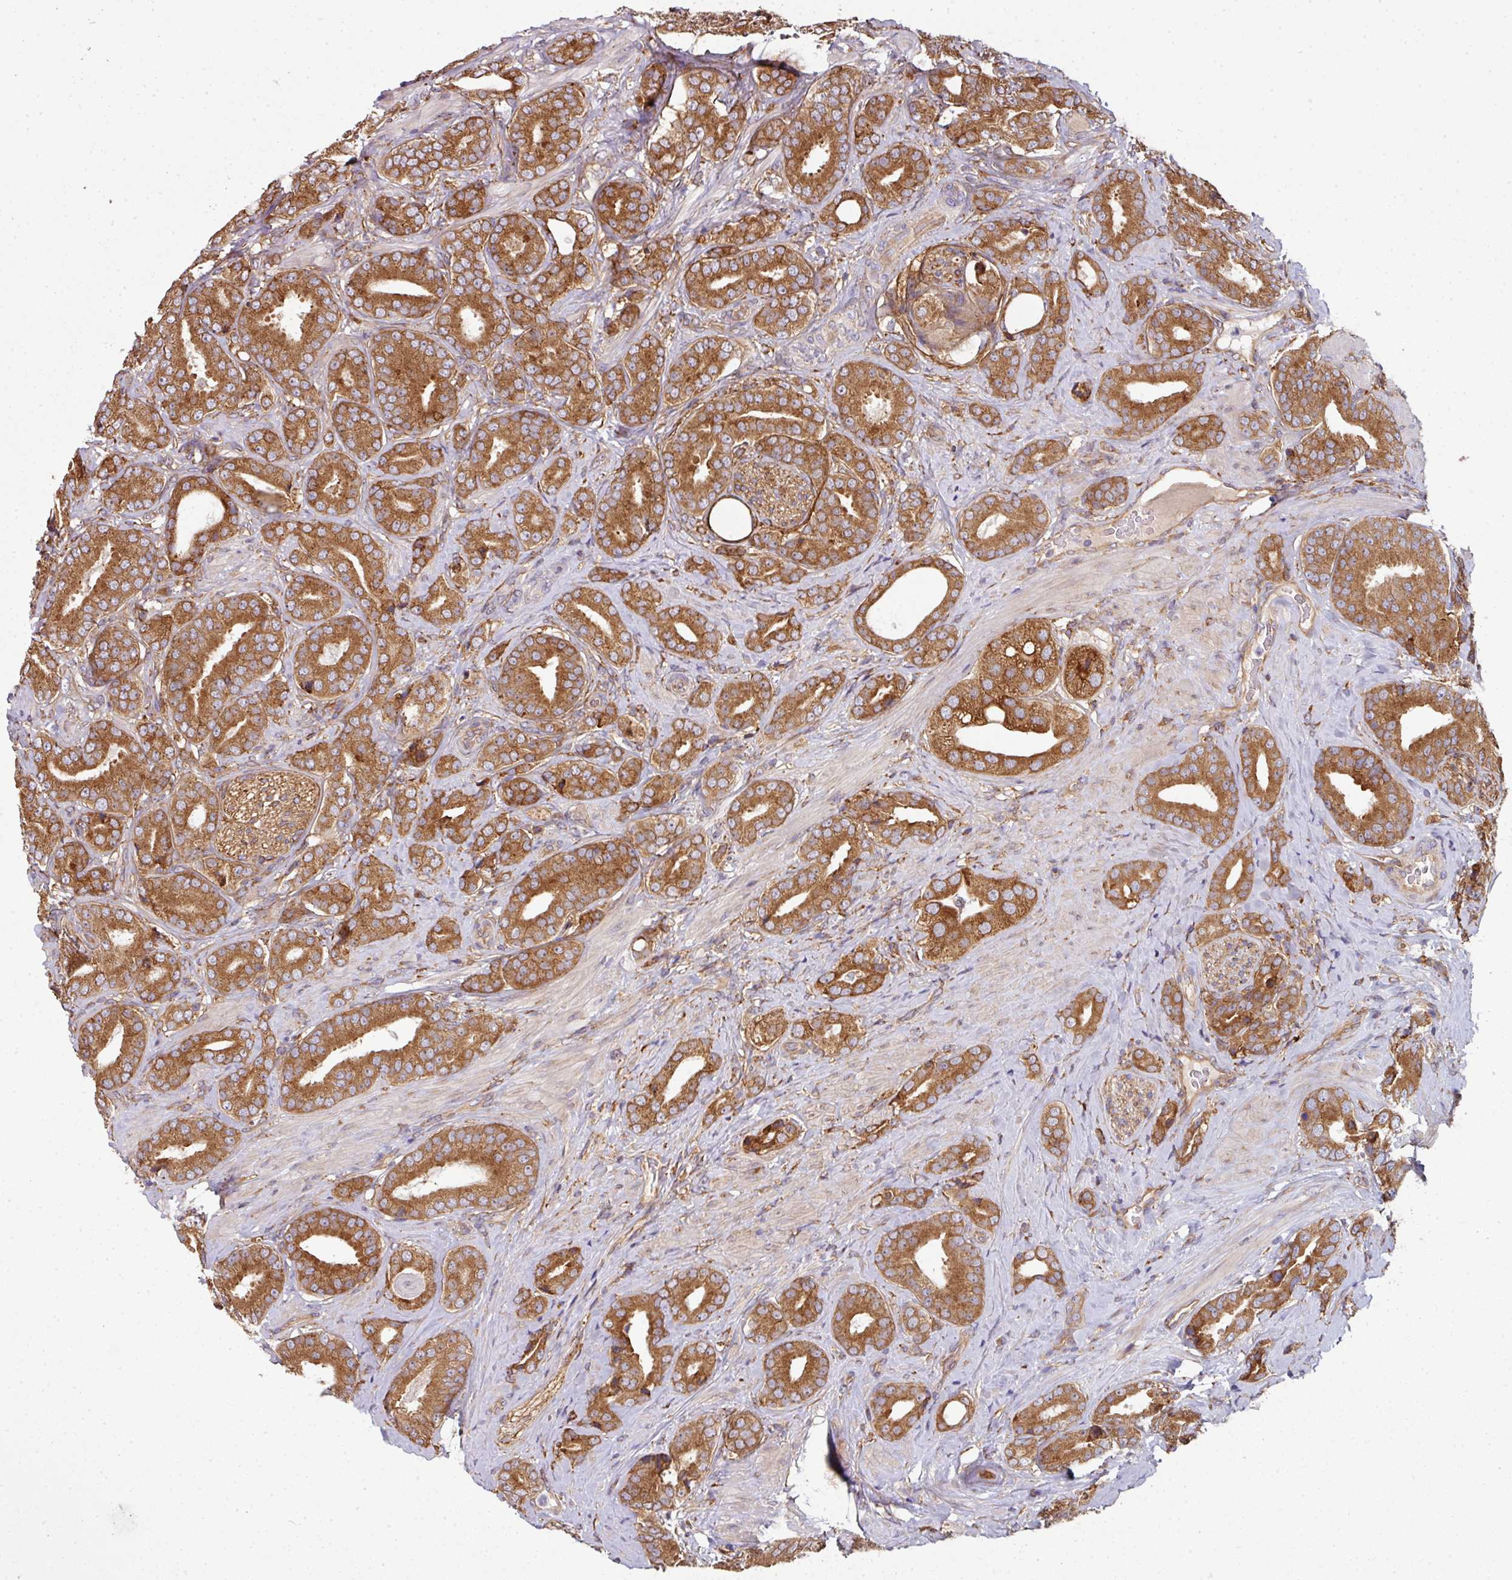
{"staining": {"intensity": "moderate", "quantity": ">75%", "location": "cytoplasmic/membranous"}, "tissue": "prostate cancer", "cell_type": "Tumor cells", "image_type": "cancer", "snomed": [{"axis": "morphology", "description": "Adenocarcinoma, High grade"}, {"axis": "topography", "description": "Prostate"}], "caption": "This micrograph shows immunohistochemistry staining of human prostate cancer, with medium moderate cytoplasmic/membranous expression in approximately >75% of tumor cells.", "gene": "FAT4", "patient": {"sex": "male", "age": 63}}